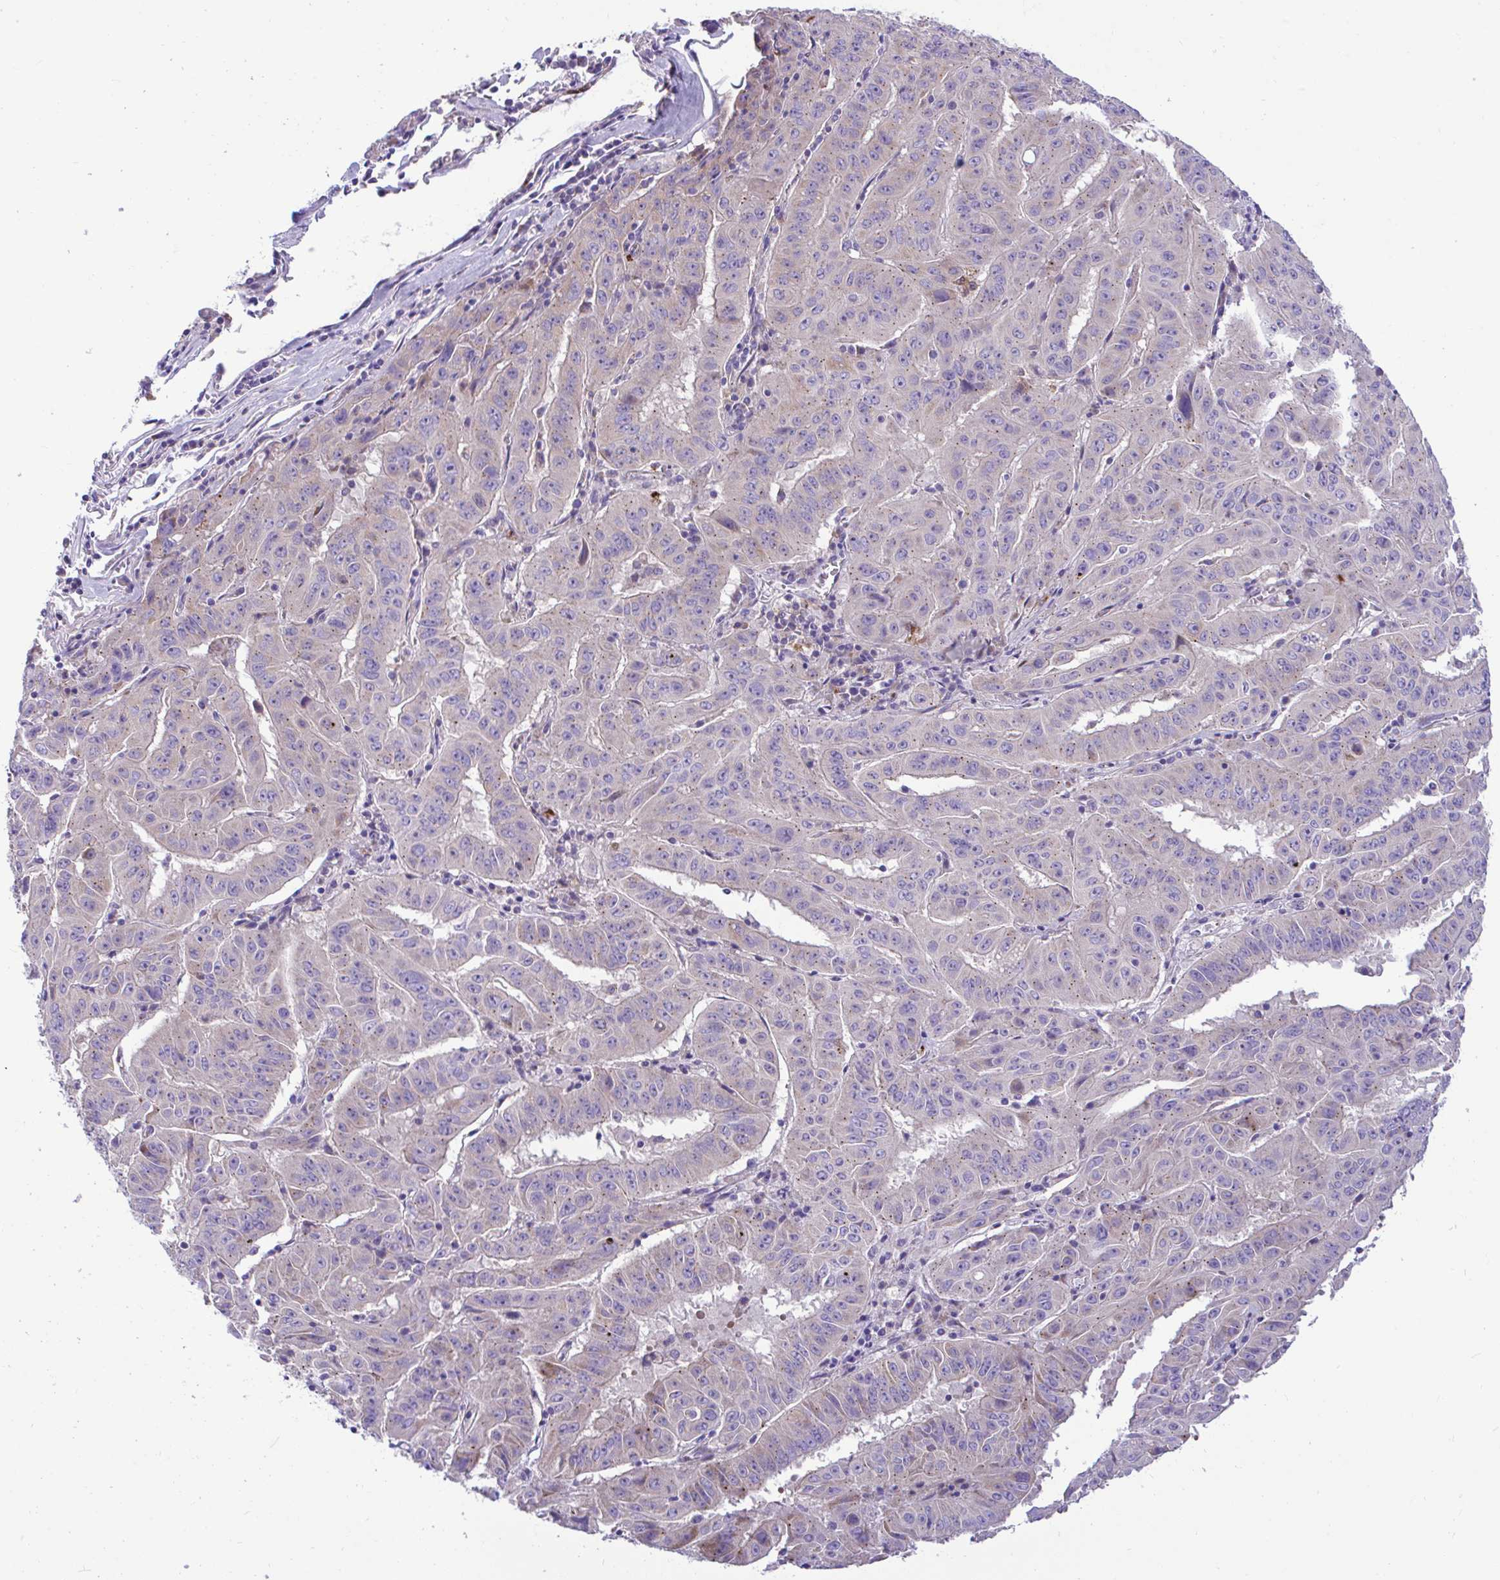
{"staining": {"intensity": "weak", "quantity": "<25%", "location": "cytoplasmic/membranous"}, "tissue": "pancreatic cancer", "cell_type": "Tumor cells", "image_type": "cancer", "snomed": [{"axis": "morphology", "description": "Adenocarcinoma, NOS"}, {"axis": "topography", "description": "Pancreas"}], "caption": "This is an immunohistochemistry (IHC) photomicrograph of pancreatic adenocarcinoma. There is no staining in tumor cells.", "gene": "MRPS16", "patient": {"sex": "male", "age": 63}}